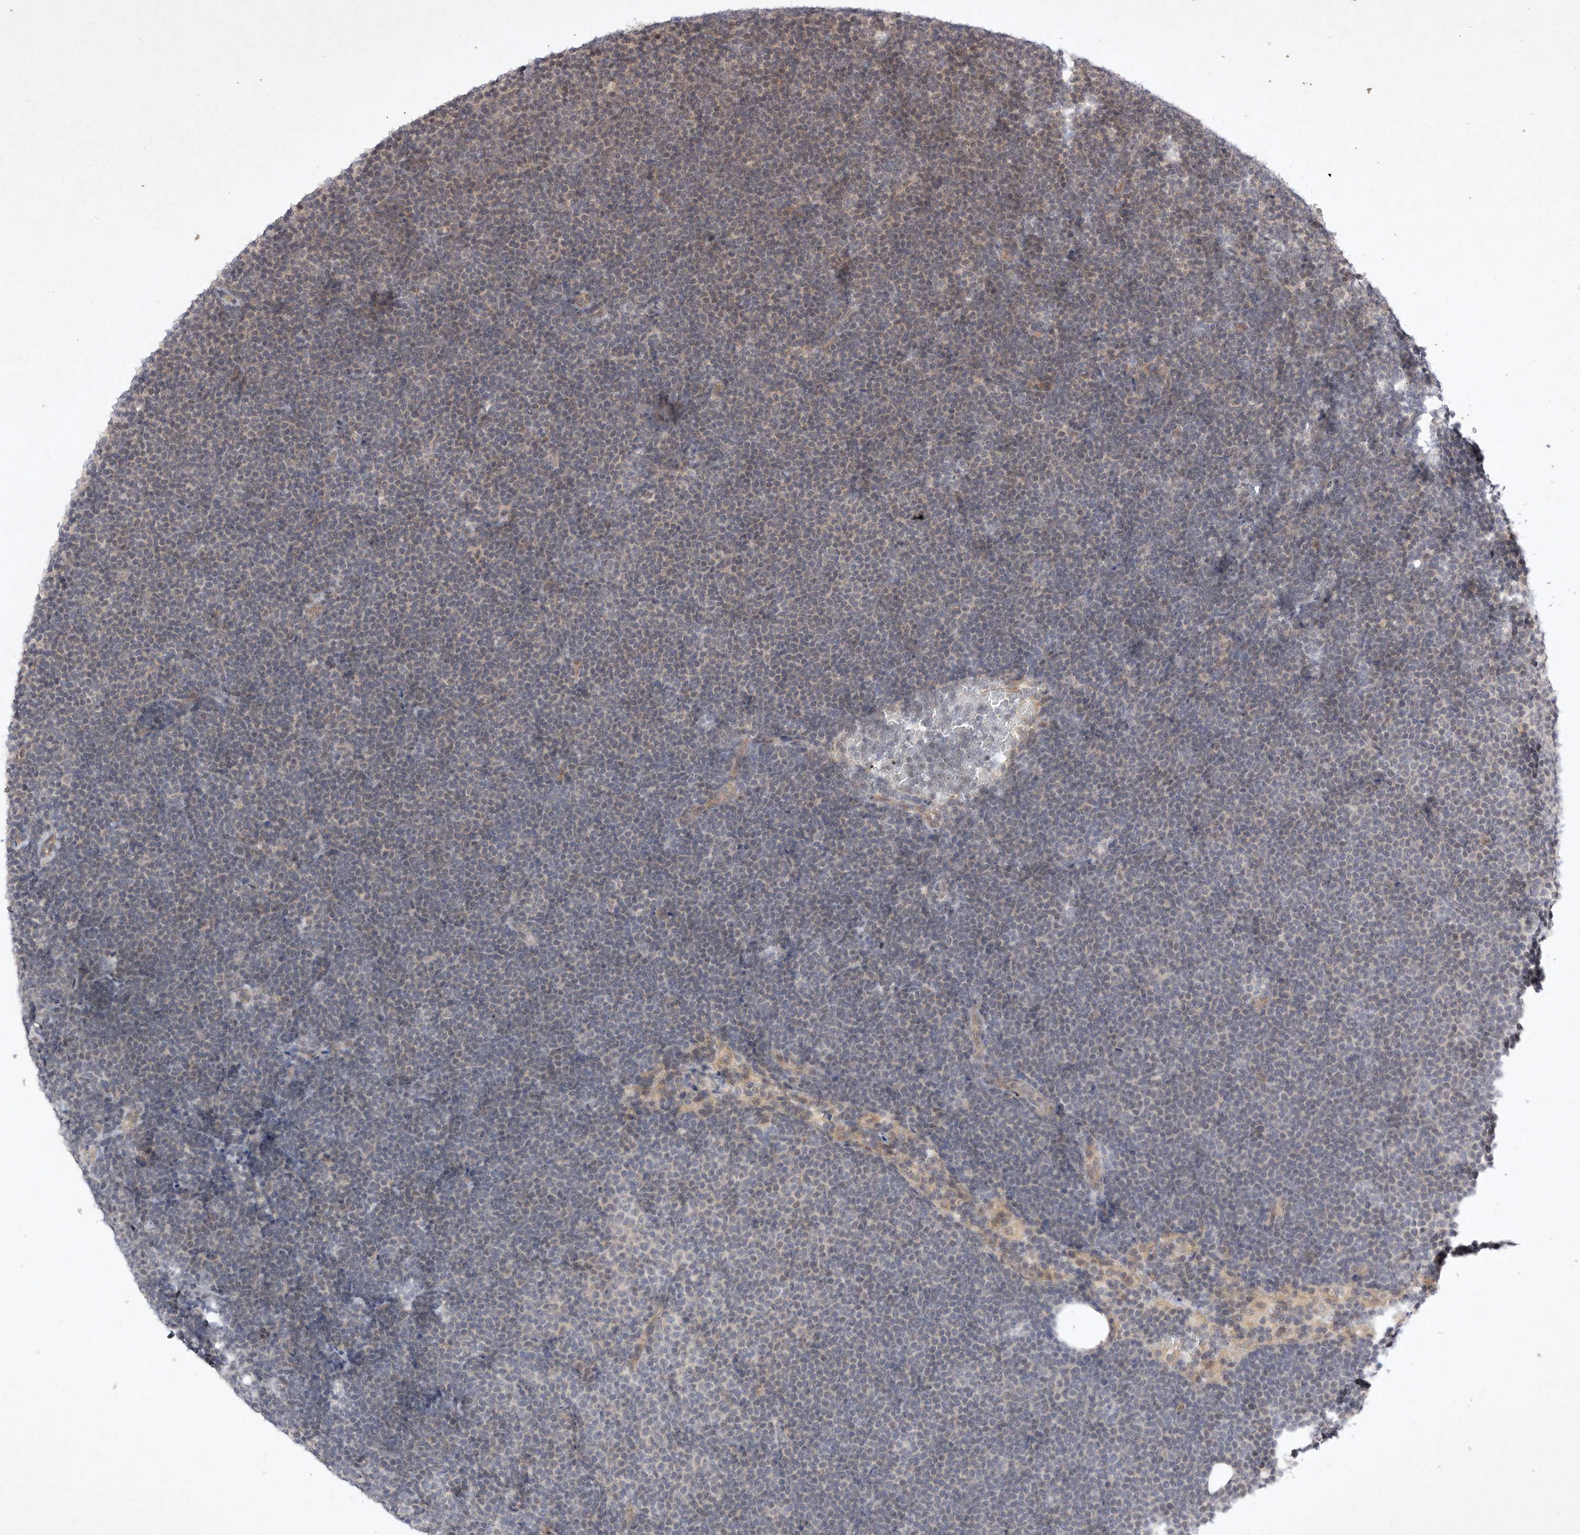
{"staining": {"intensity": "weak", "quantity": "<25%", "location": "nuclear"}, "tissue": "lymphoma", "cell_type": "Tumor cells", "image_type": "cancer", "snomed": [{"axis": "morphology", "description": "Malignant lymphoma, non-Hodgkin's type, Low grade"}, {"axis": "topography", "description": "Lymph node"}], "caption": "Immunohistochemistry (IHC) image of neoplastic tissue: human lymphoma stained with DAB shows no significant protein positivity in tumor cells.", "gene": "EIF2AK1", "patient": {"sex": "female", "age": 53}}